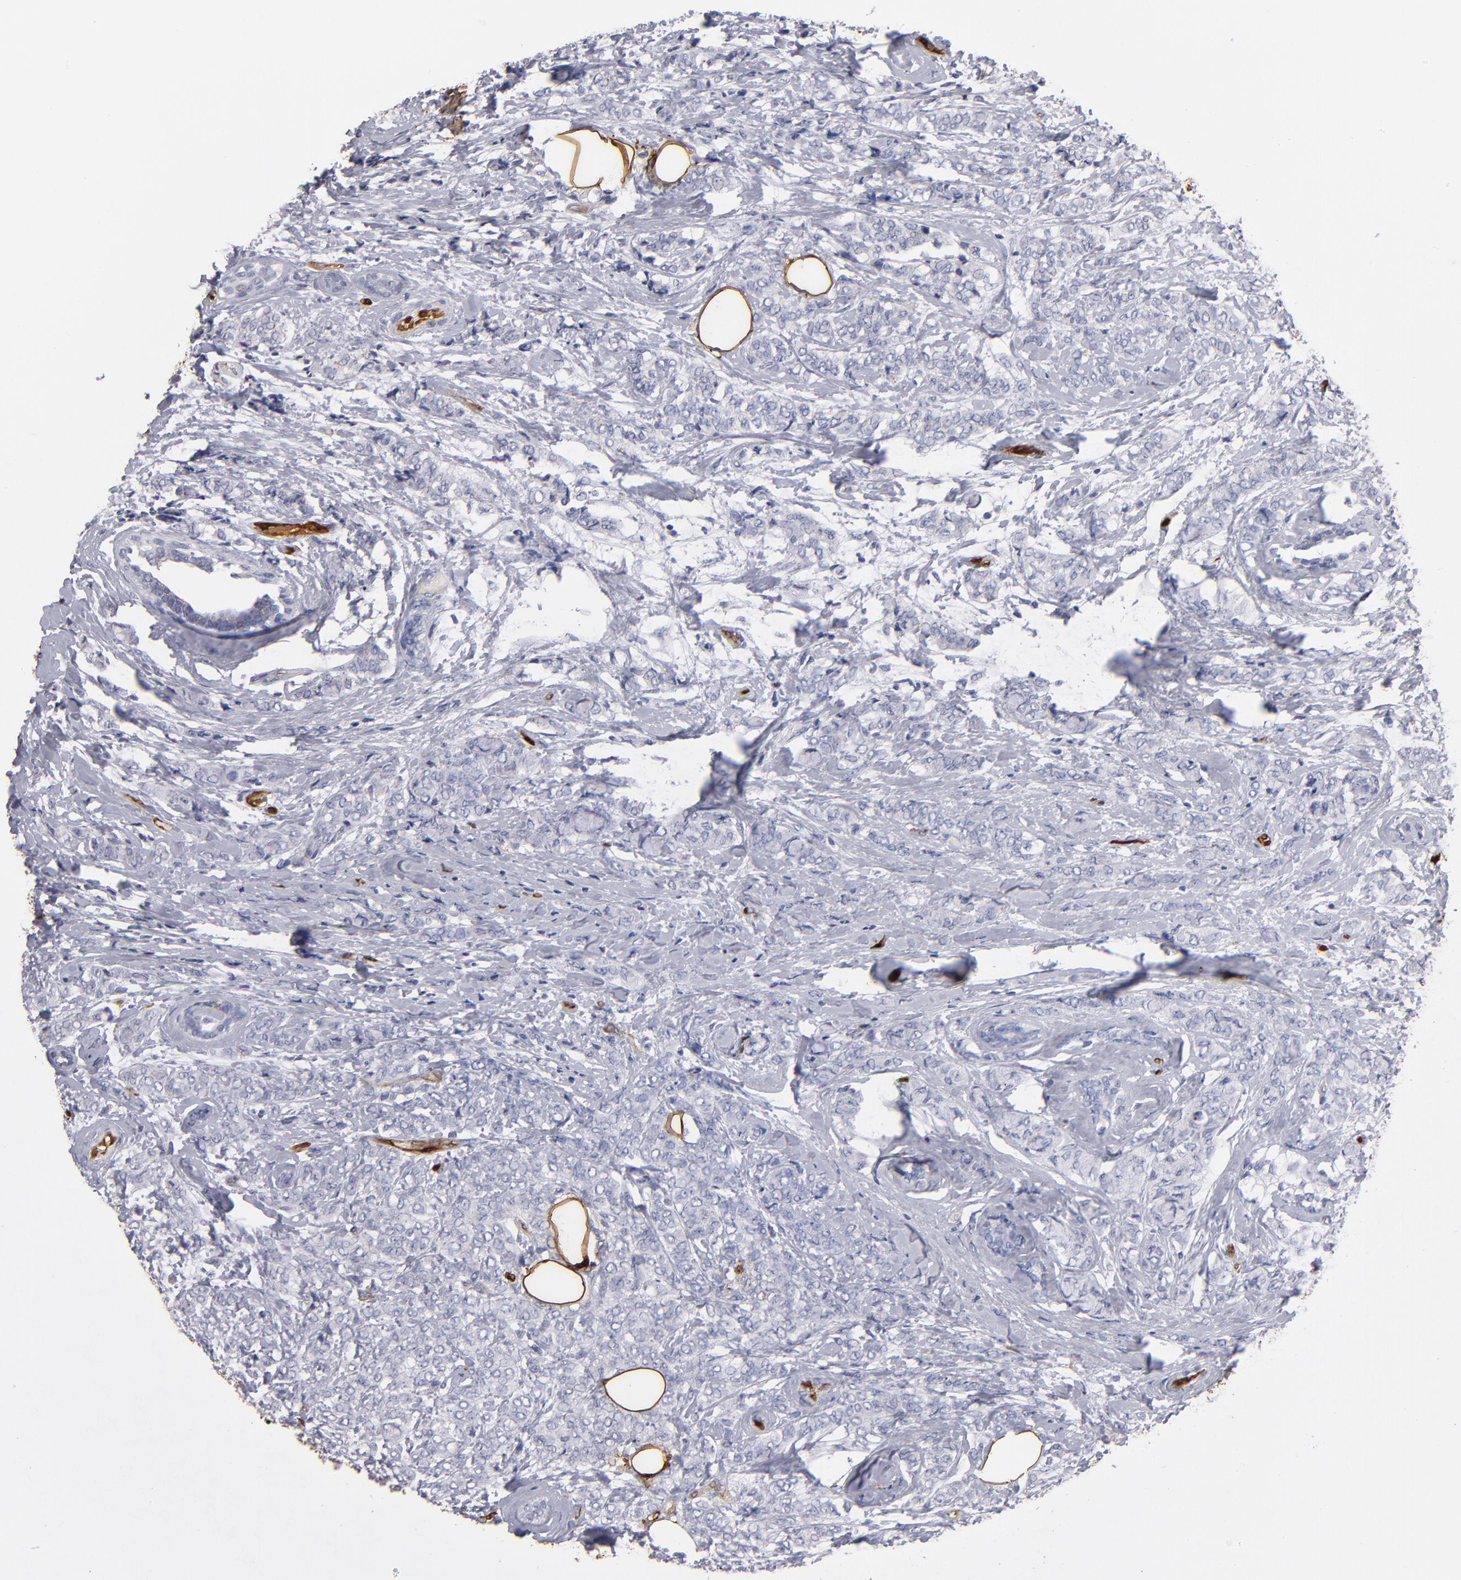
{"staining": {"intensity": "negative", "quantity": "none", "location": "none"}, "tissue": "breast cancer", "cell_type": "Tumor cells", "image_type": "cancer", "snomed": [{"axis": "morphology", "description": "Lobular carcinoma"}, {"axis": "topography", "description": "Breast"}], "caption": "This is an immunohistochemistry (IHC) image of breast lobular carcinoma. There is no staining in tumor cells.", "gene": "FABP4", "patient": {"sex": "female", "age": 60}}